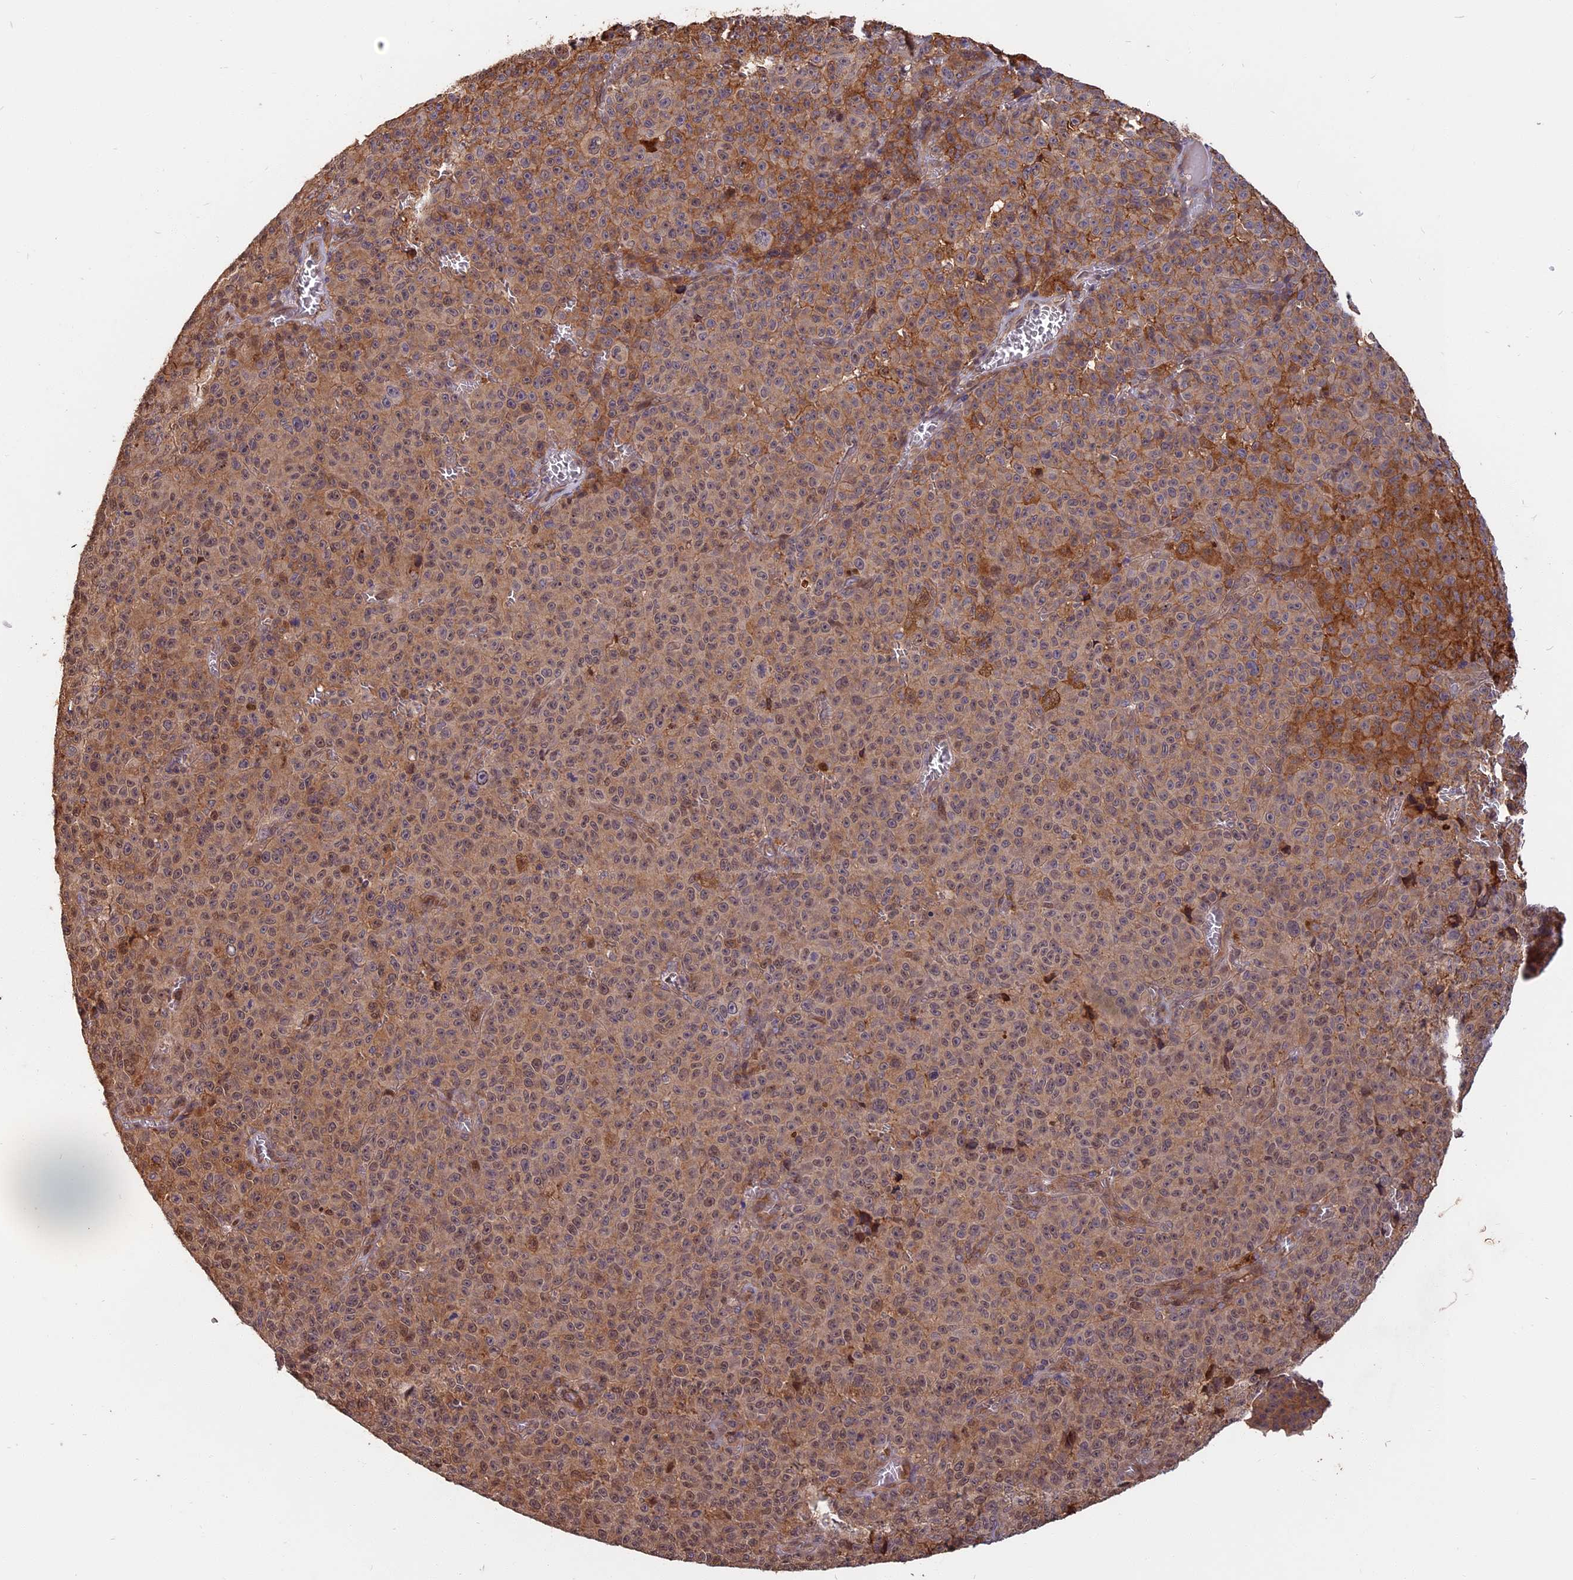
{"staining": {"intensity": "moderate", "quantity": ">75%", "location": "cytoplasmic/membranous"}, "tissue": "melanoma", "cell_type": "Tumor cells", "image_type": "cancer", "snomed": [{"axis": "morphology", "description": "Malignant melanoma, NOS"}, {"axis": "topography", "description": "Skin"}], "caption": "The immunohistochemical stain highlights moderate cytoplasmic/membranous positivity in tumor cells of melanoma tissue.", "gene": "SPG11", "patient": {"sex": "female", "age": 82}}